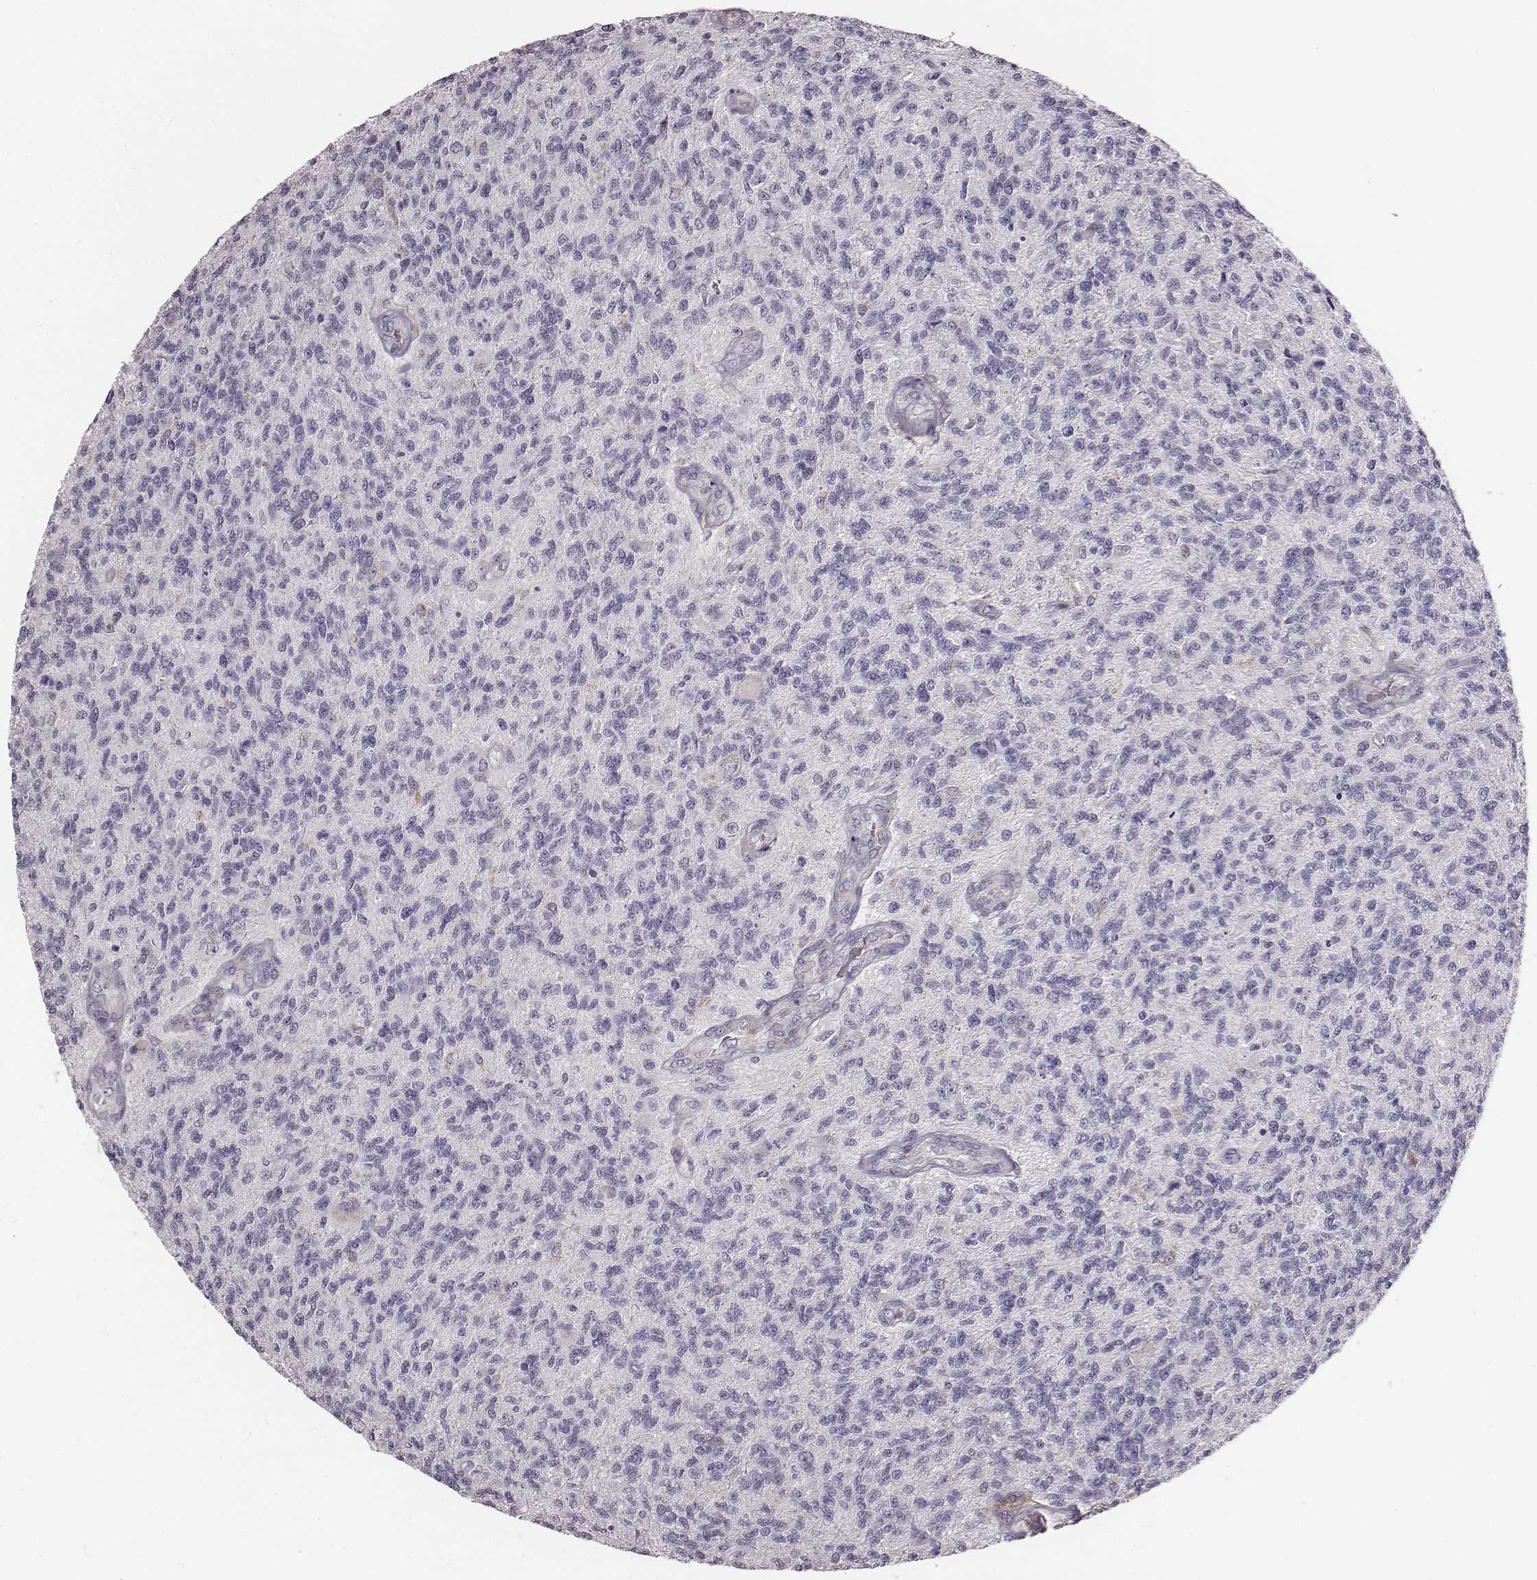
{"staining": {"intensity": "negative", "quantity": "none", "location": "none"}, "tissue": "glioma", "cell_type": "Tumor cells", "image_type": "cancer", "snomed": [{"axis": "morphology", "description": "Glioma, malignant, High grade"}, {"axis": "topography", "description": "Brain"}], "caption": "Tumor cells are negative for brown protein staining in high-grade glioma (malignant).", "gene": "UBL4B", "patient": {"sex": "male", "age": 56}}